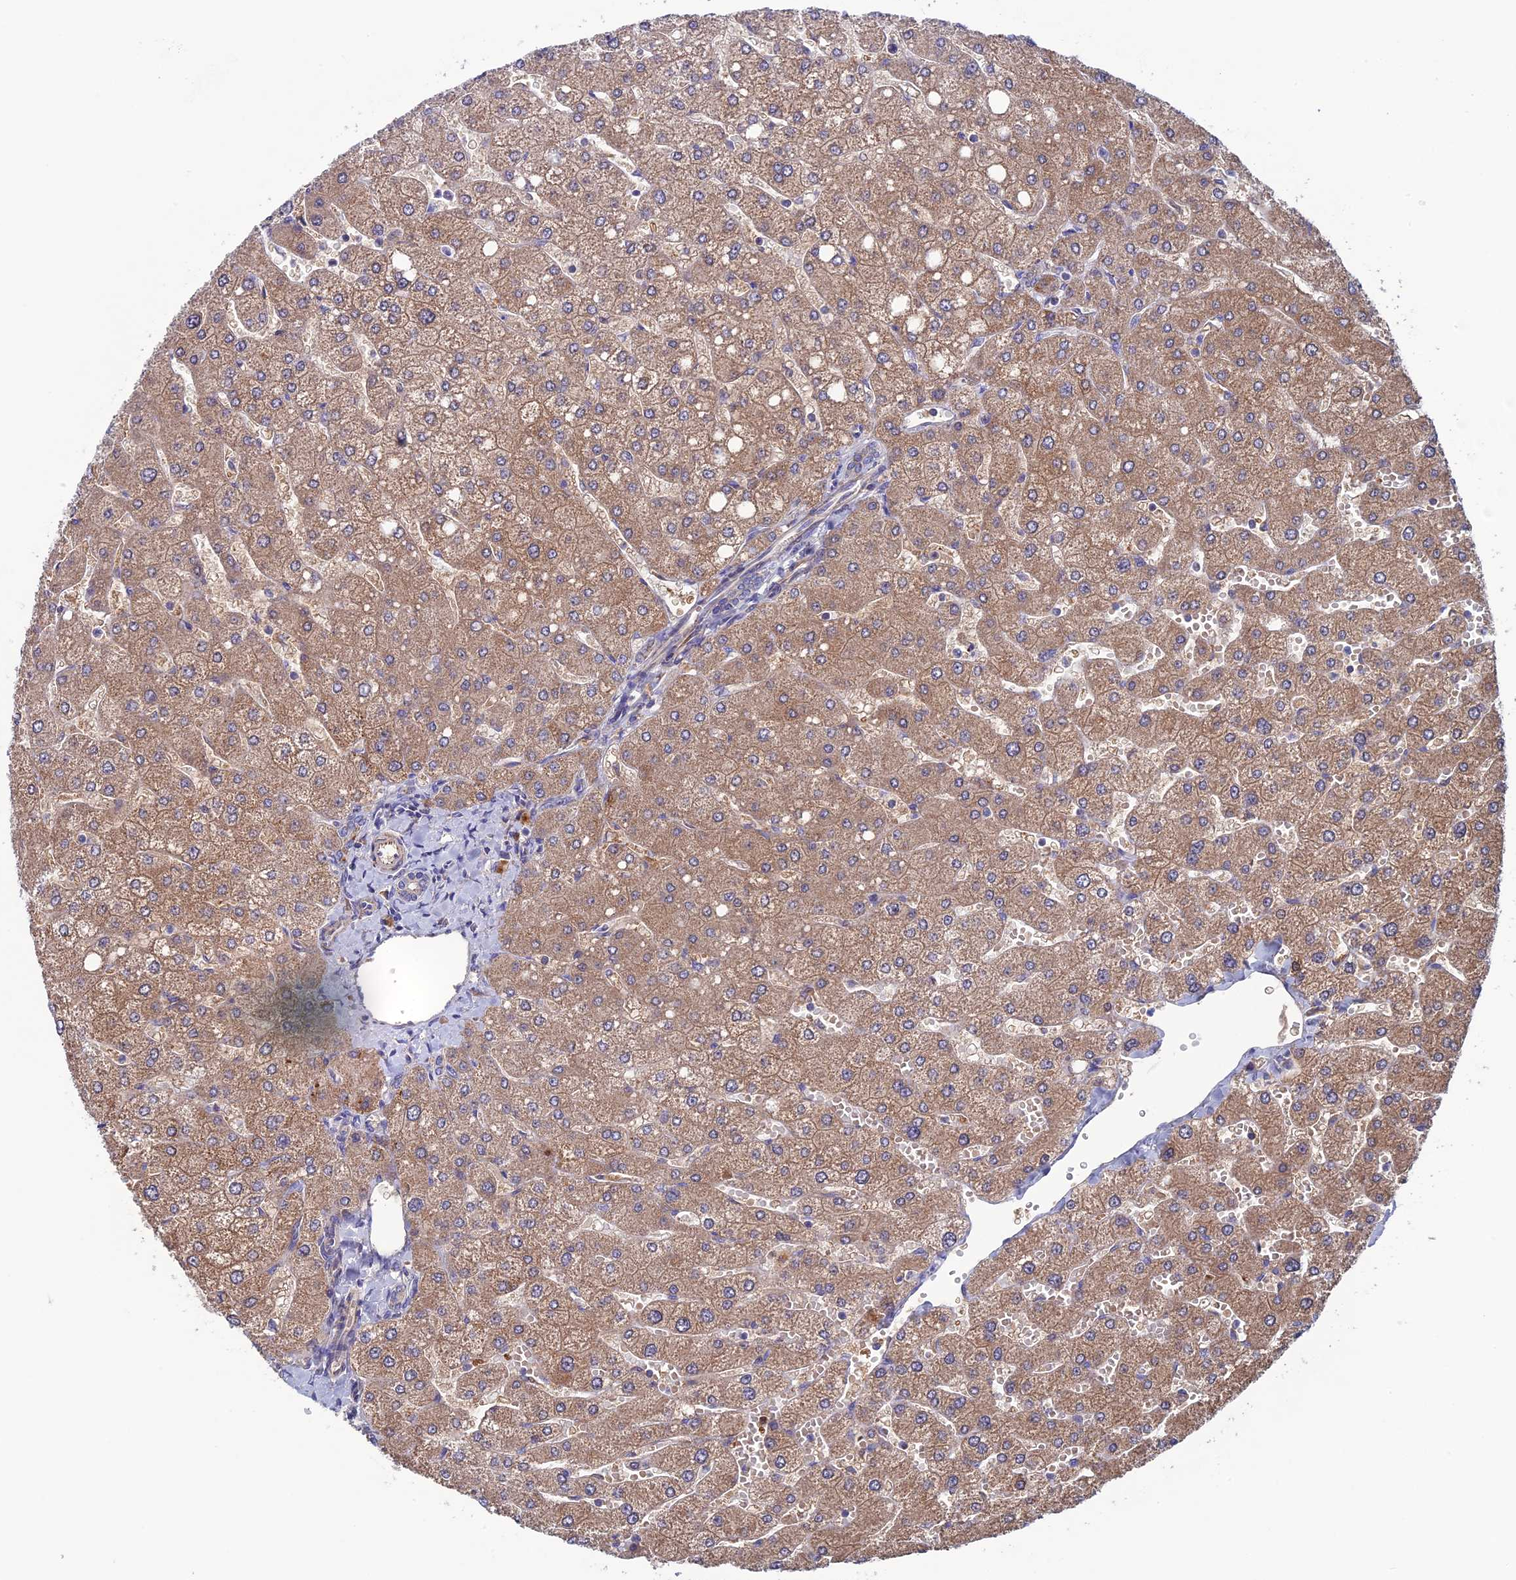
{"staining": {"intensity": "weak", "quantity": ">75%", "location": "cytoplasmic/membranous"}, "tissue": "liver", "cell_type": "Cholangiocytes", "image_type": "normal", "snomed": [{"axis": "morphology", "description": "Normal tissue, NOS"}, {"axis": "topography", "description": "Liver"}], "caption": "Approximately >75% of cholangiocytes in unremarkable human liver display weak cytoplasmic/membranous protein expression as visualized by brown immunohistochemical staining.", "gene": "SLC15A5", "patient": {"sex": "male", "age": 55}}